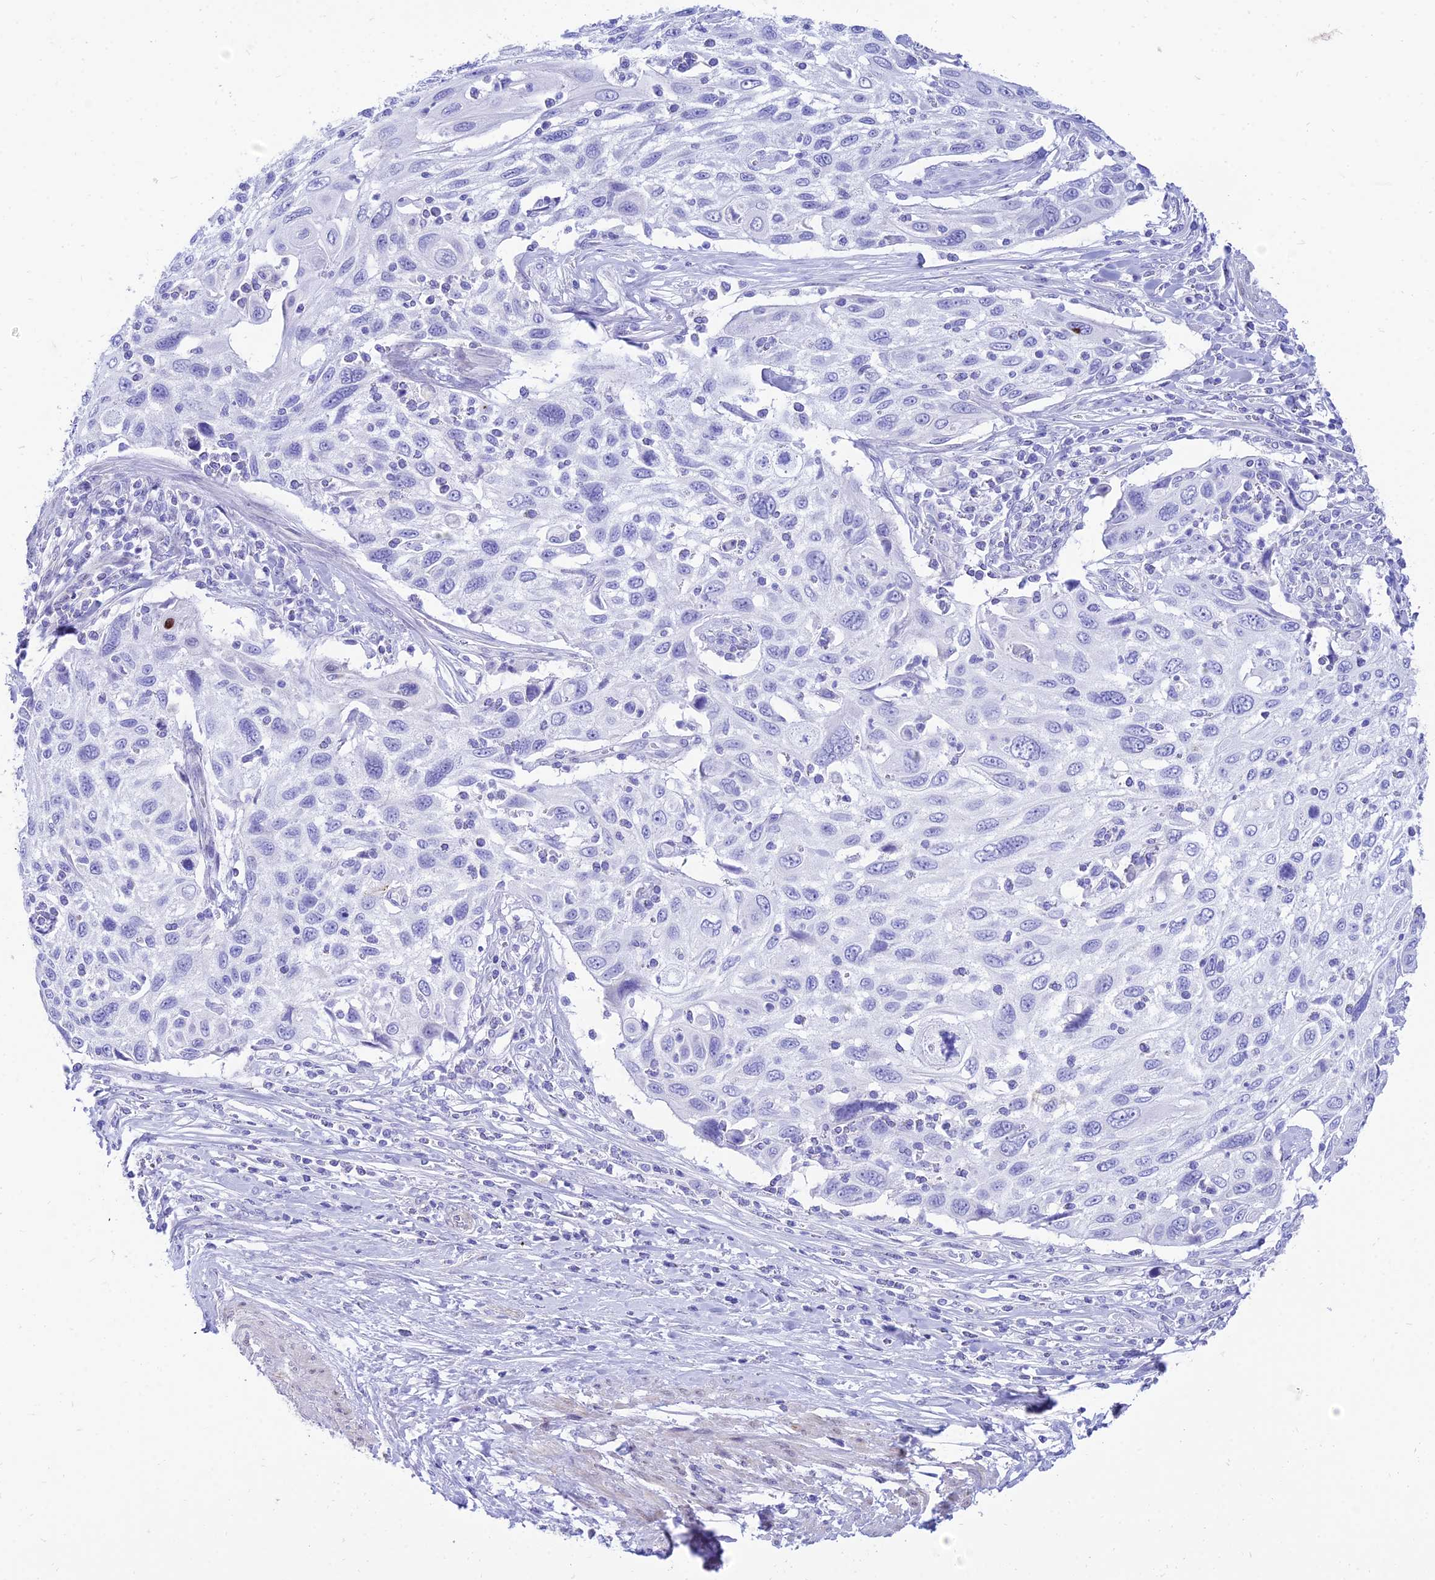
{"staining": {"intensity": "negative", "quantity": "none", "location": "none"}, "tissue": "cervical cancer", "cell_type": "Tumor cells", "image_type": "cancer", "snomed": [{"axis": "morphology", "description": "Squamous cell carcinoma, NOS"}, {"axis": "topography", "description": "Cervix"}], "caption": "The immunohistochemistry image has no significant positivity in tumor cells of cervical squamous cell carcinoma tissue.", "gene": "TAC3", "patient": {"sex": "female", "age": 70}}